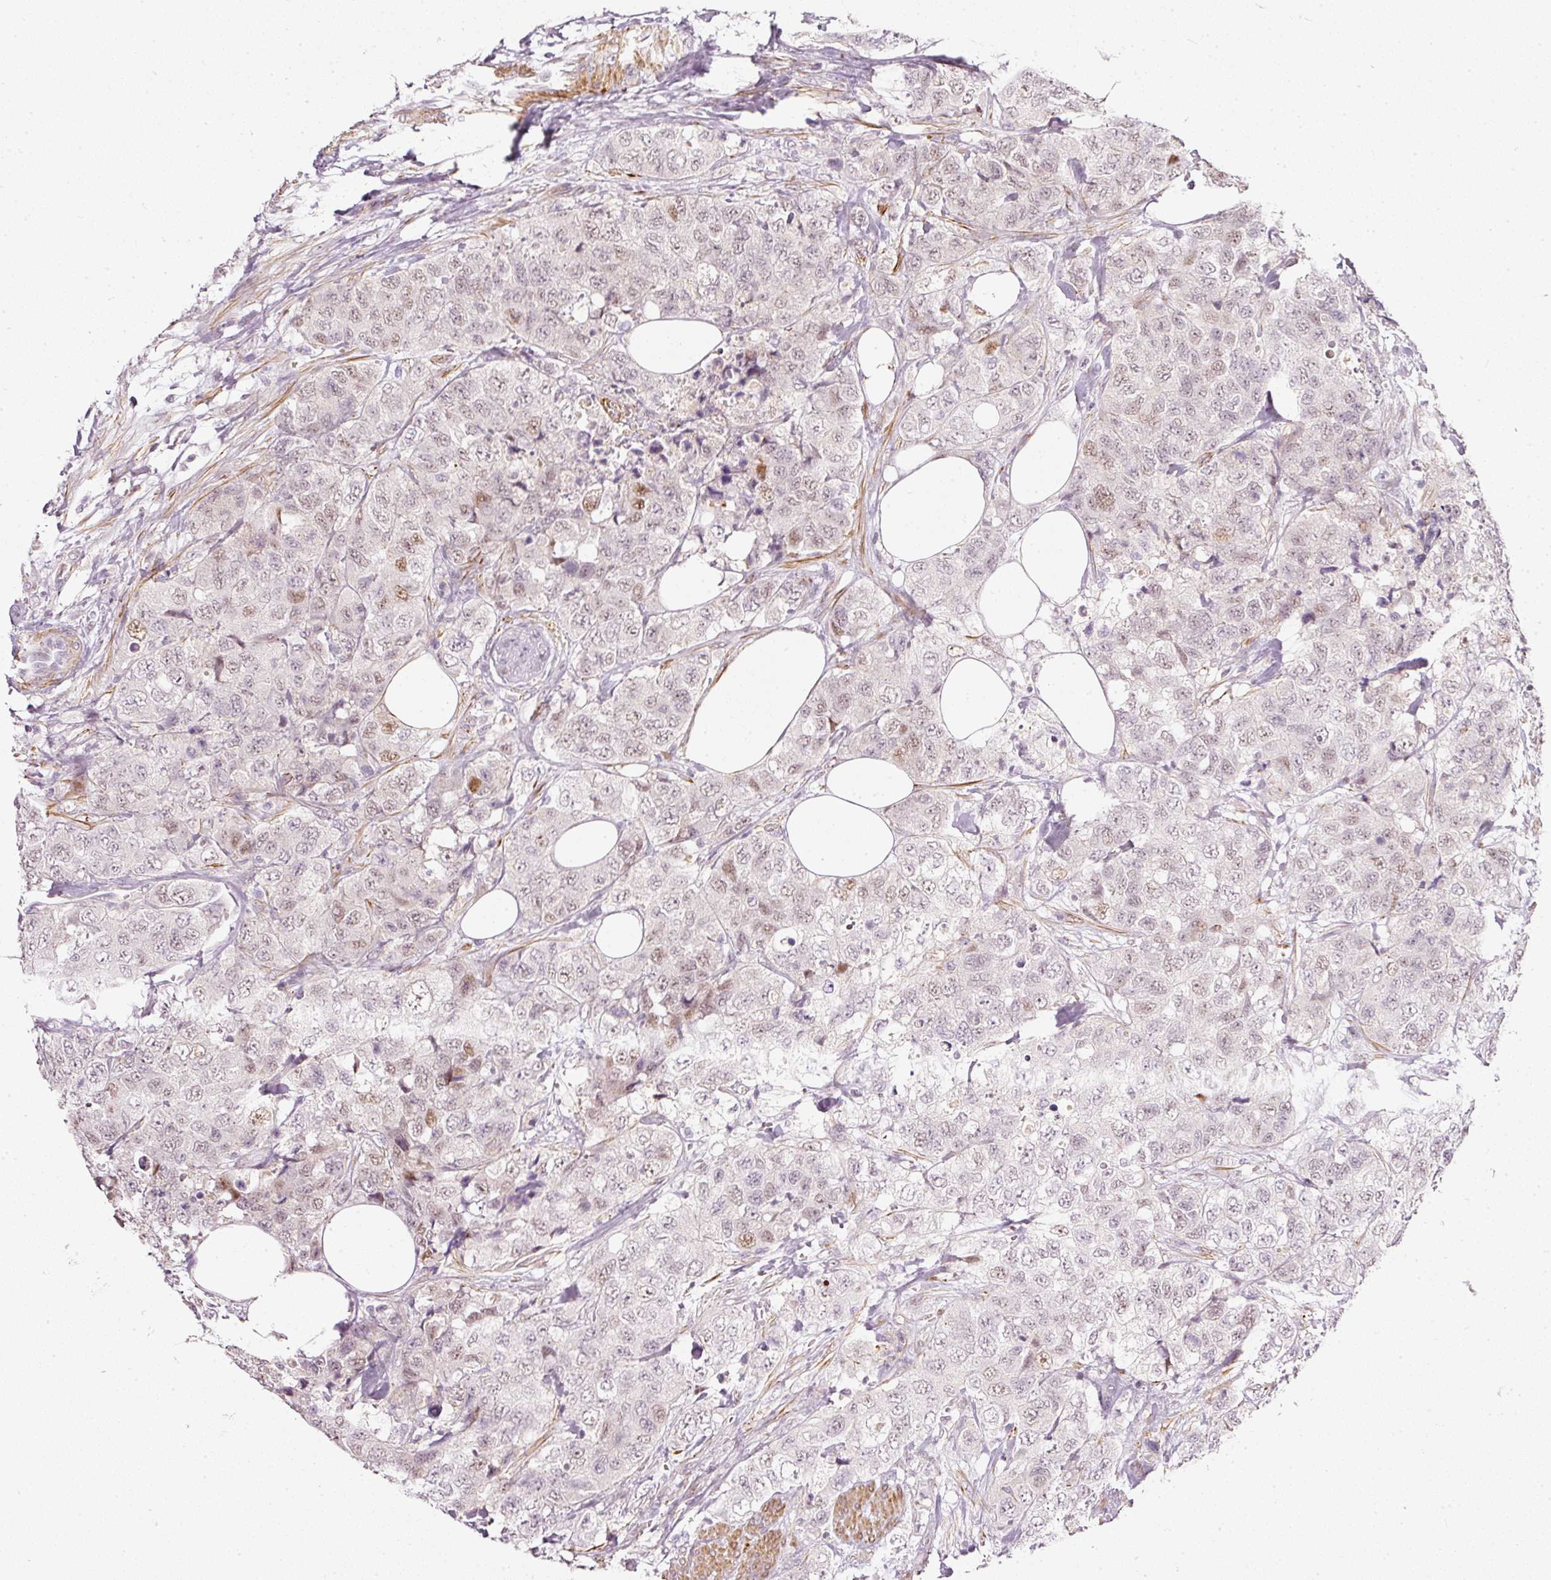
{"staining": {"intensity": "weak", "quantity": "<25%", "location": "nuclear"}, "tissue": "urothelial cancer", "cell_type": "Tumor cells", "image_type": "cancer", "snomed": [{"axis": "morphology", "description": "Urothelial carcinoma, High grade"}, {"axis": "topography", "description": "Urinary bladder"}], "caption": "Immunohistochemistry of human urothelial cancer displays no expression in tumor cells.", "gene": "TOGARAM1", "patient": {"sex": "female", "age": 78}}